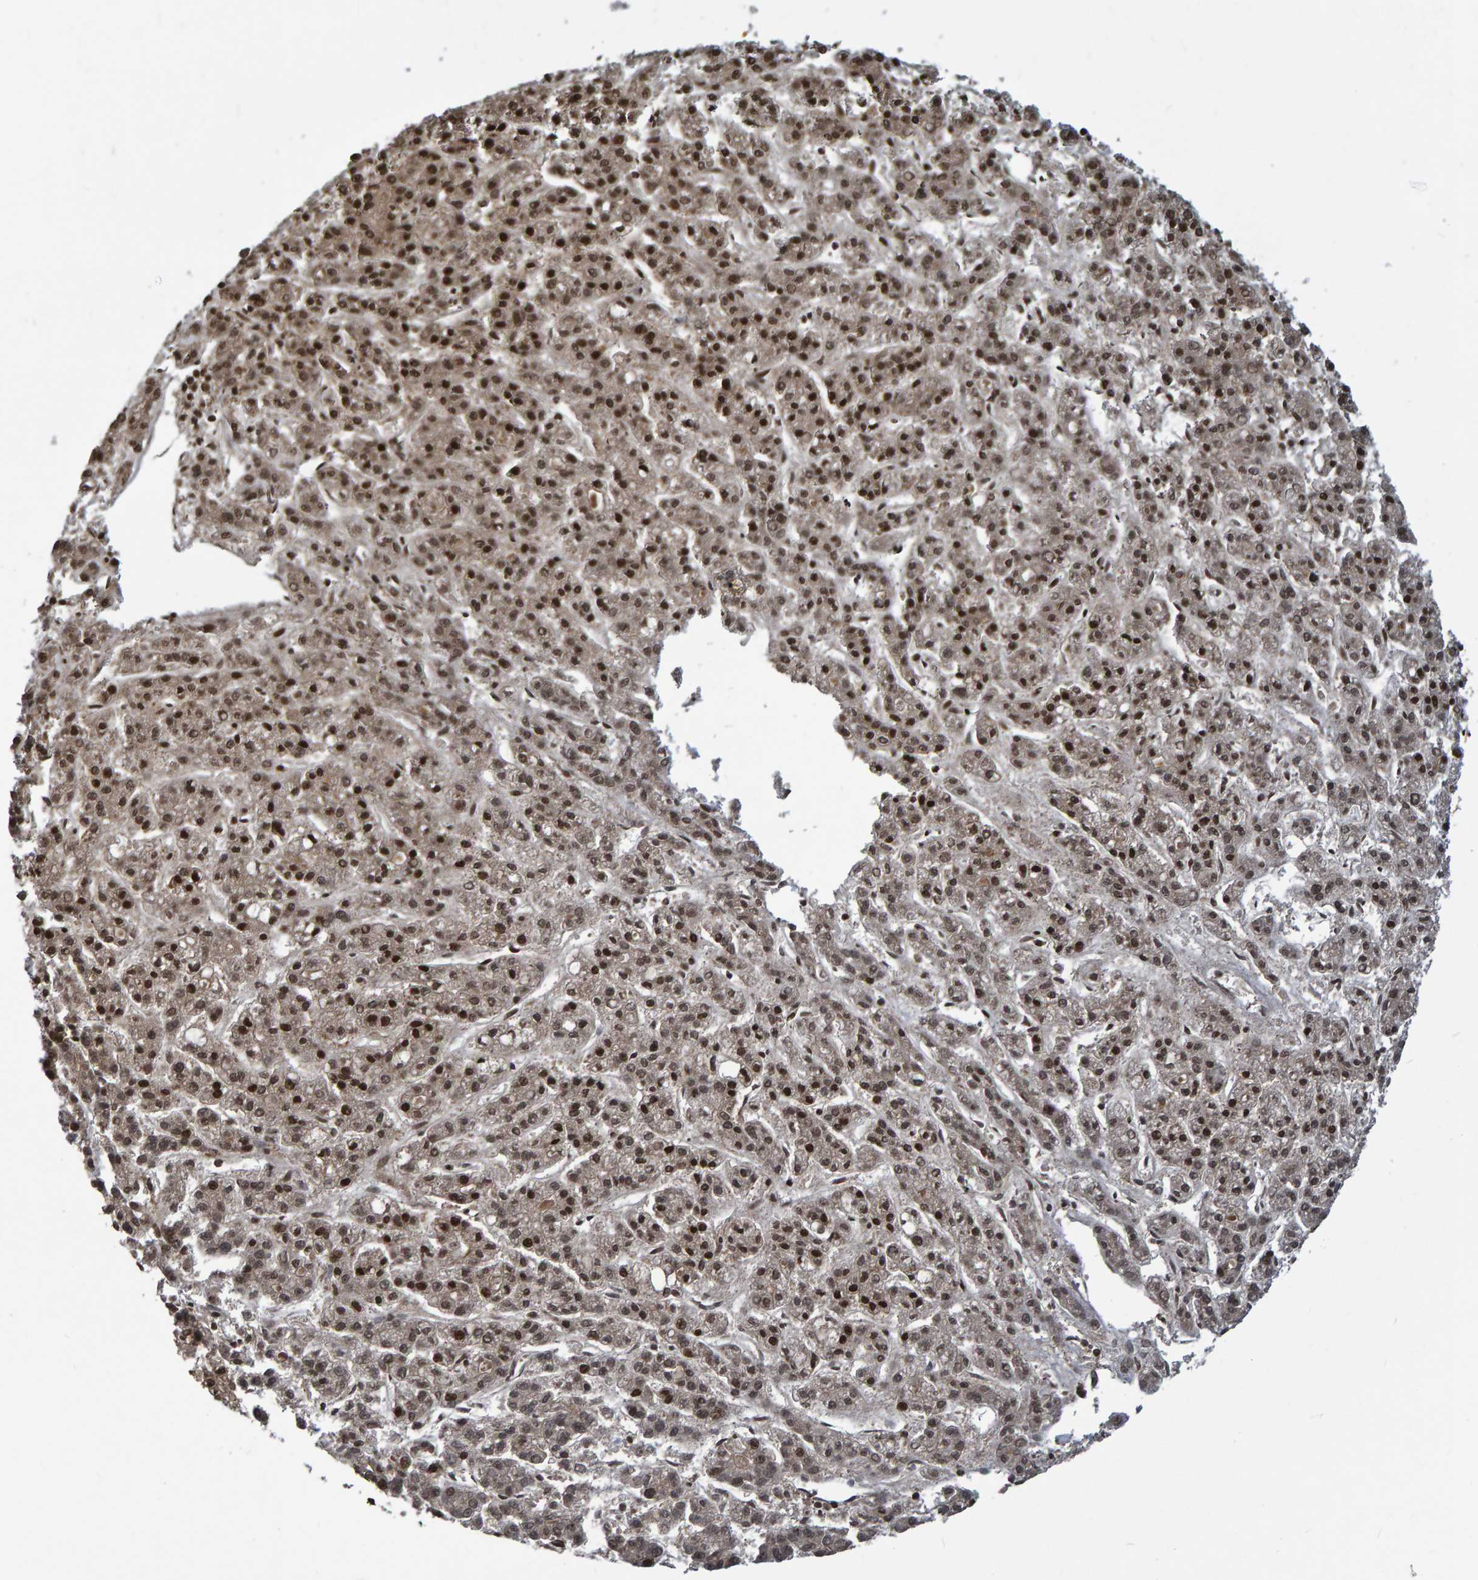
{"staining": {"intensity": "moderate", "quantity": ">75%", "location": "cytoplasmic/membranous,nuclear"}, "tissue": "liver cancer", "cell_type": "Tumor cells", "image_type": "cancer", "snomed": [{"axis": "morphology", "description": "Carcinoma, Hepatocellular, NOS"}, {"axis": "topography", "description": "Liver"}], "caption": "Human liver cancer stained with a brown dye shows moderate cytoplasmic/membranous and nuclear positive expression in approximately >75% of tumor cells.", "gene": "GAB2", "patient": {"sex": "male", "age": 70}}